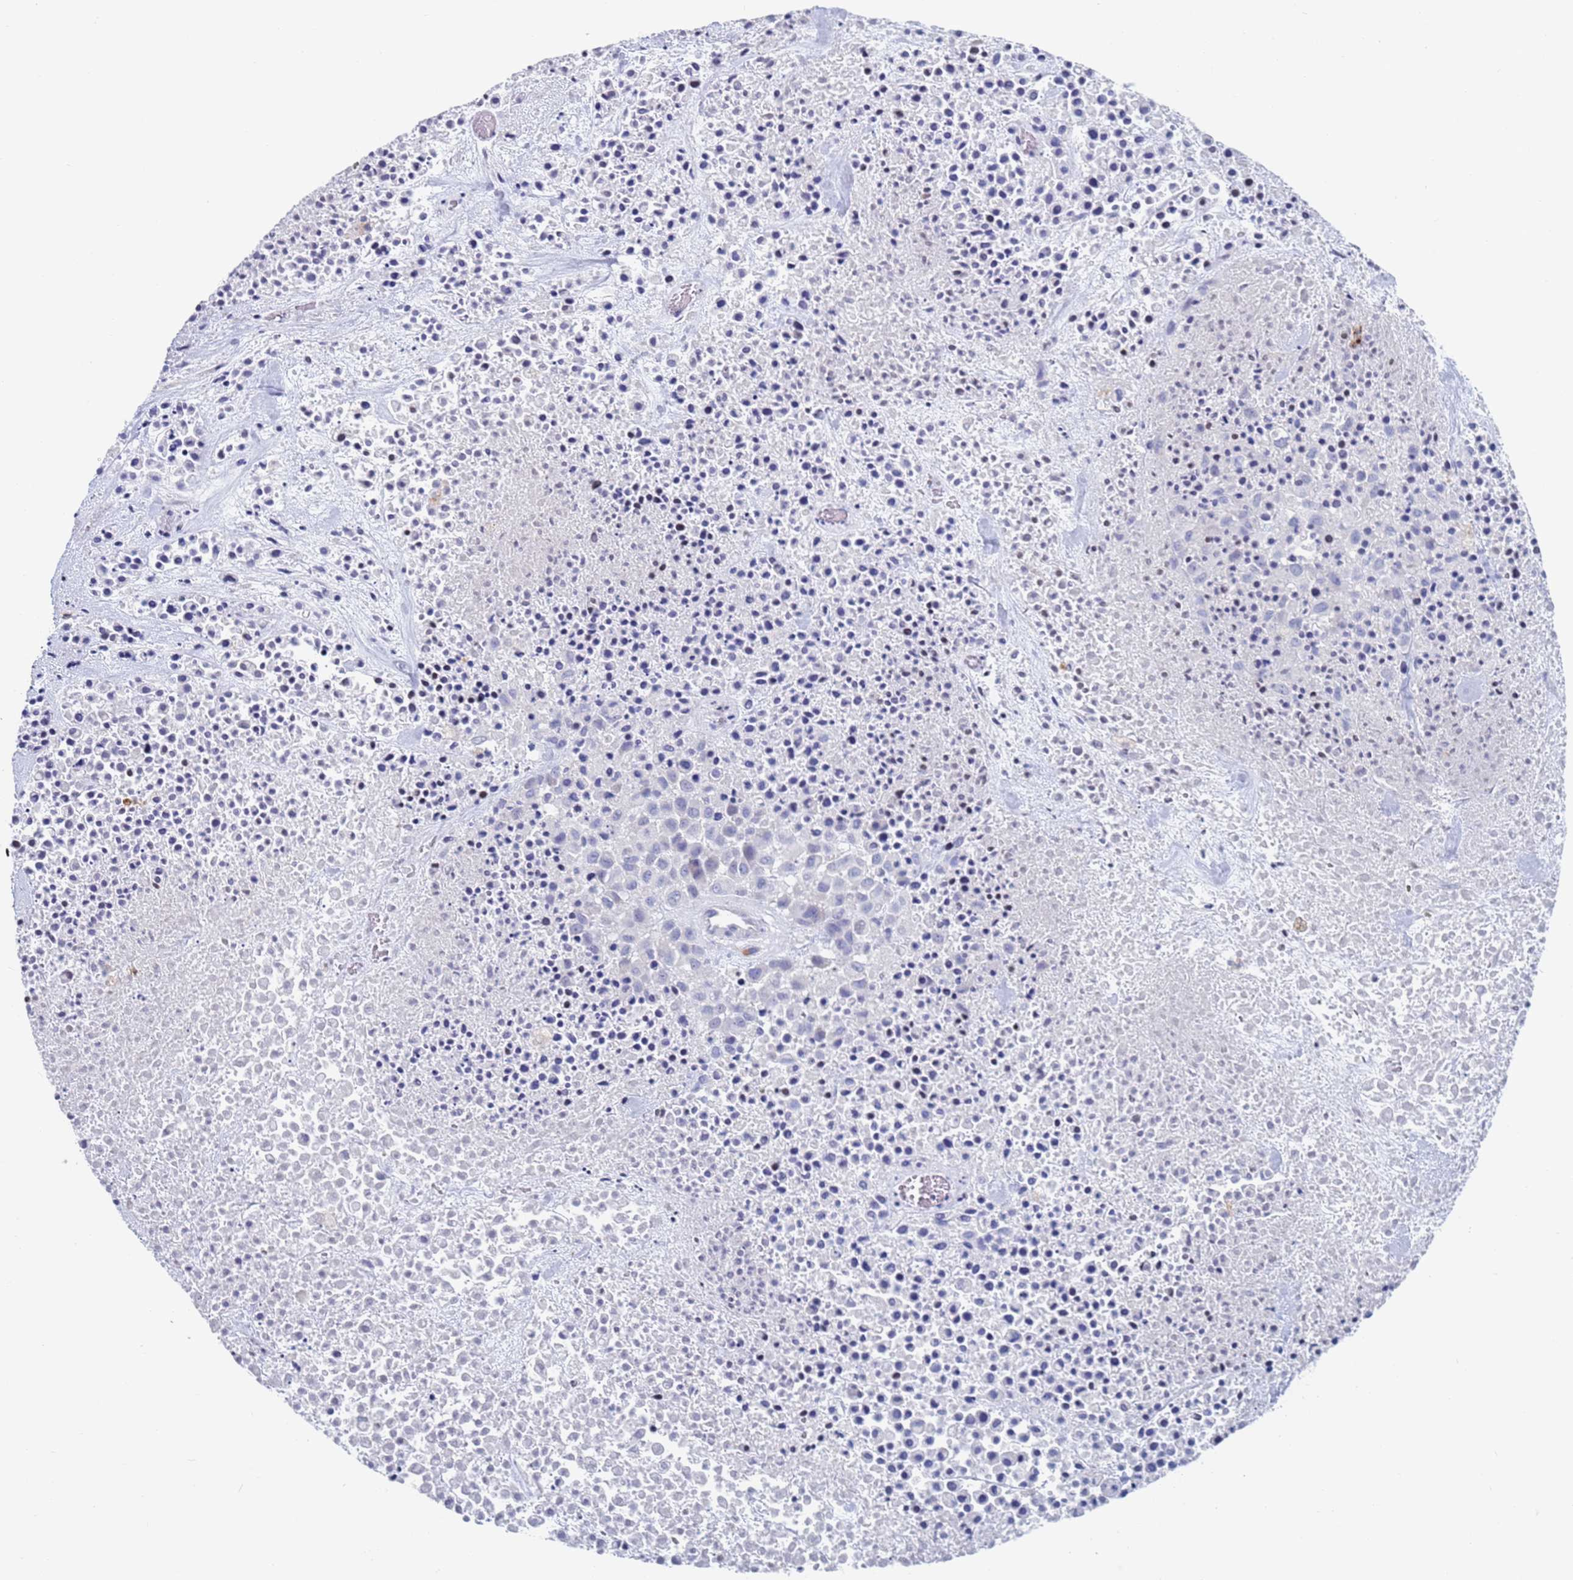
{"staining": {"intensity": "negative", "quantity": "none", "location": "none"}, "tissue": "melanoma", "cell_type": "Tumor cells", "image_type": "cancer", "snomed": [{"axis": "morphology", "description": "Malignant melanoma, Metastatic site"}, {"axis": "topography", "description": "Skin"}], "caption": "A histopathology image of human melanoma is negative for staining in tumor cells.", "gene": "FUCA1", "patient": {"sex": "female", "age": 81}}